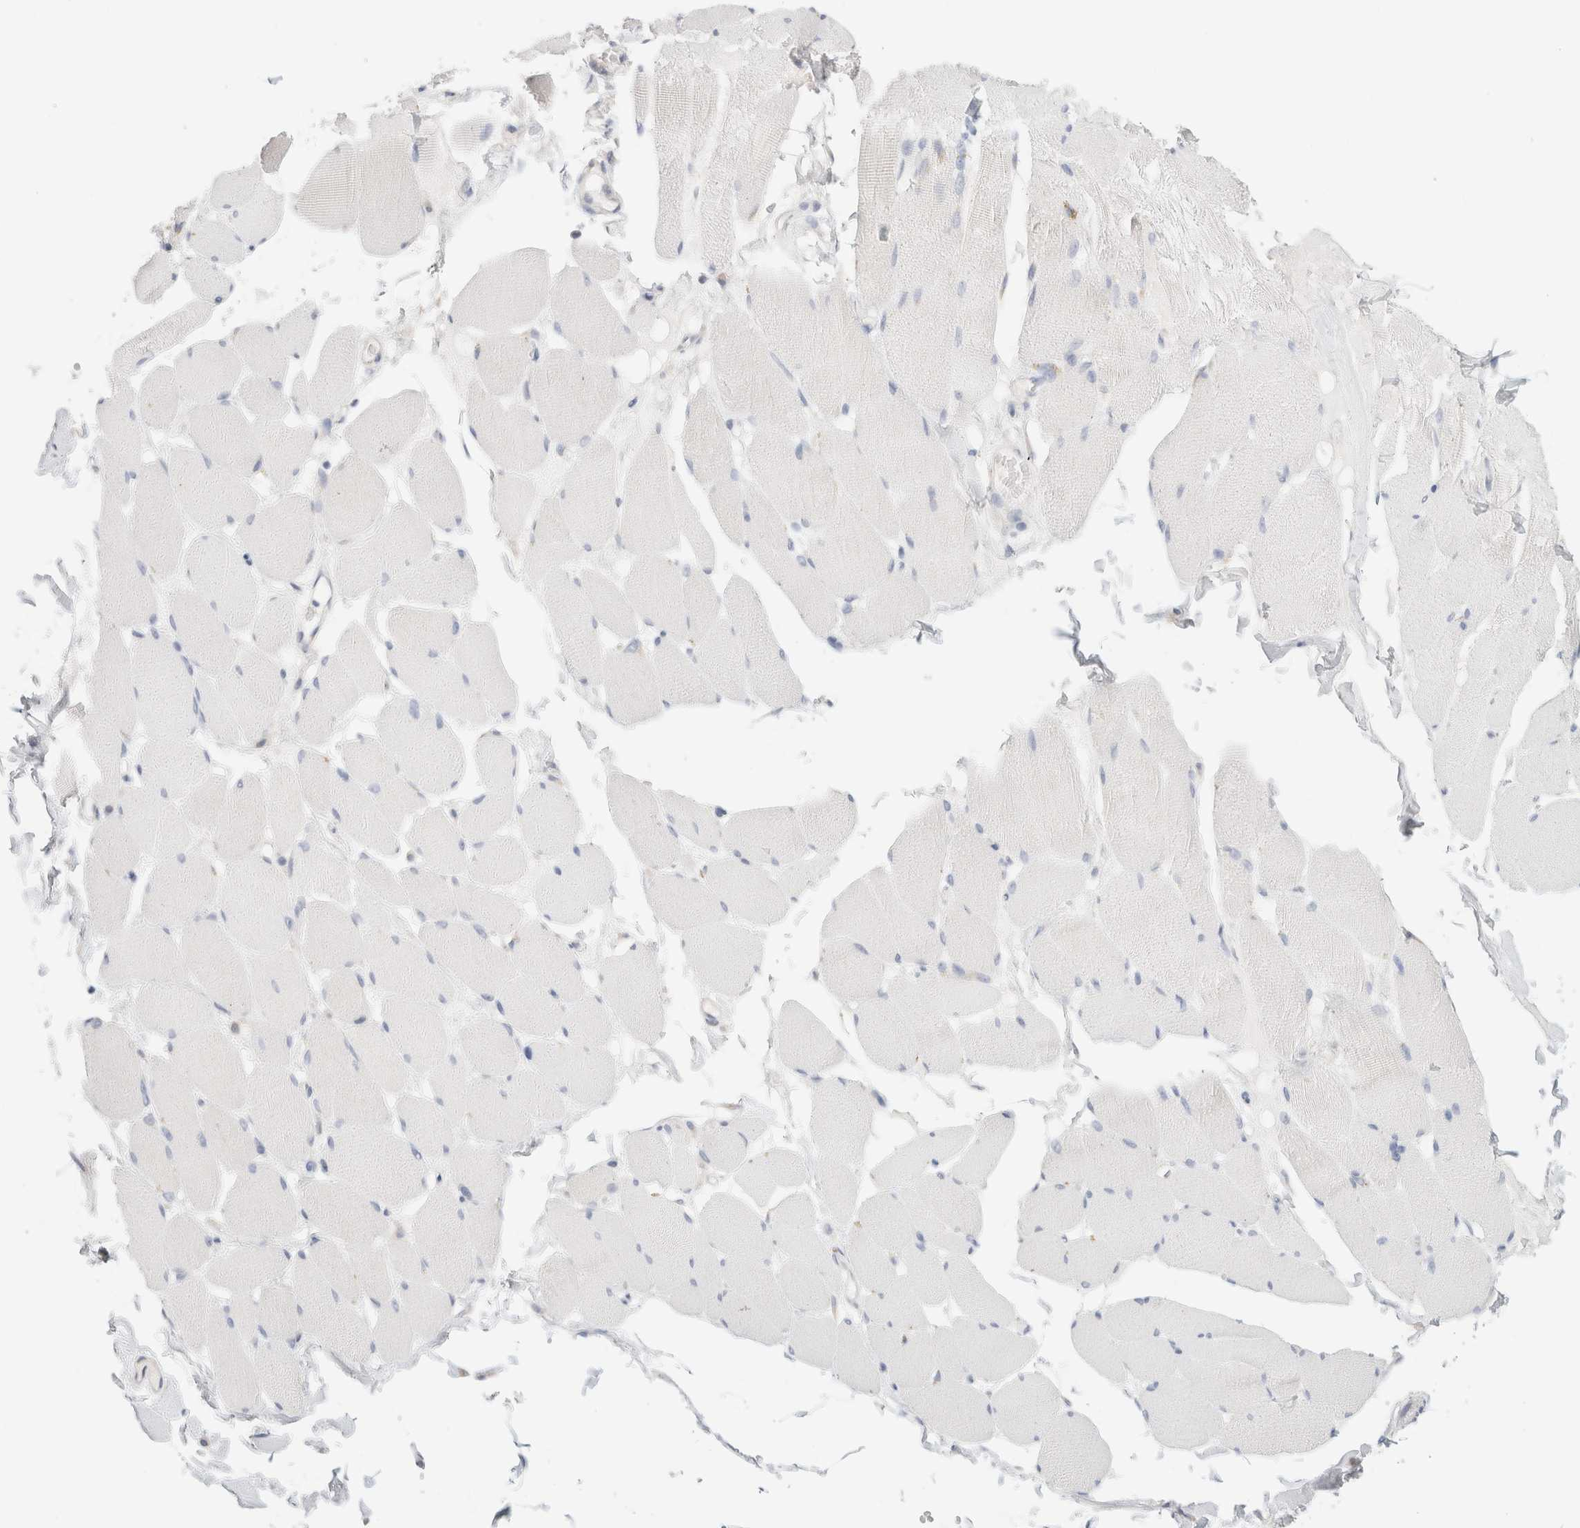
{"staining": {"intensity": "negative", "quantity": "none", "location": "none"}, "tissue": "skeletal muscle", "cell_type": "Myocytes", "image_type": "normal", "snomed": [{"axis": "morphology", "description": "Normal tissue, NOS"}, {"axis": "topography", "description": "Skin"}, {"axis": "topography", "description": "Skeletal muscle"}], "caption": "Immunohistochemistry micrograph of unremarkable skeletal muscle stained for a protein (brown), which displays no expression in myocytes.", "gene": "CSK", "patient": {"sex": "male", "age": 83}}